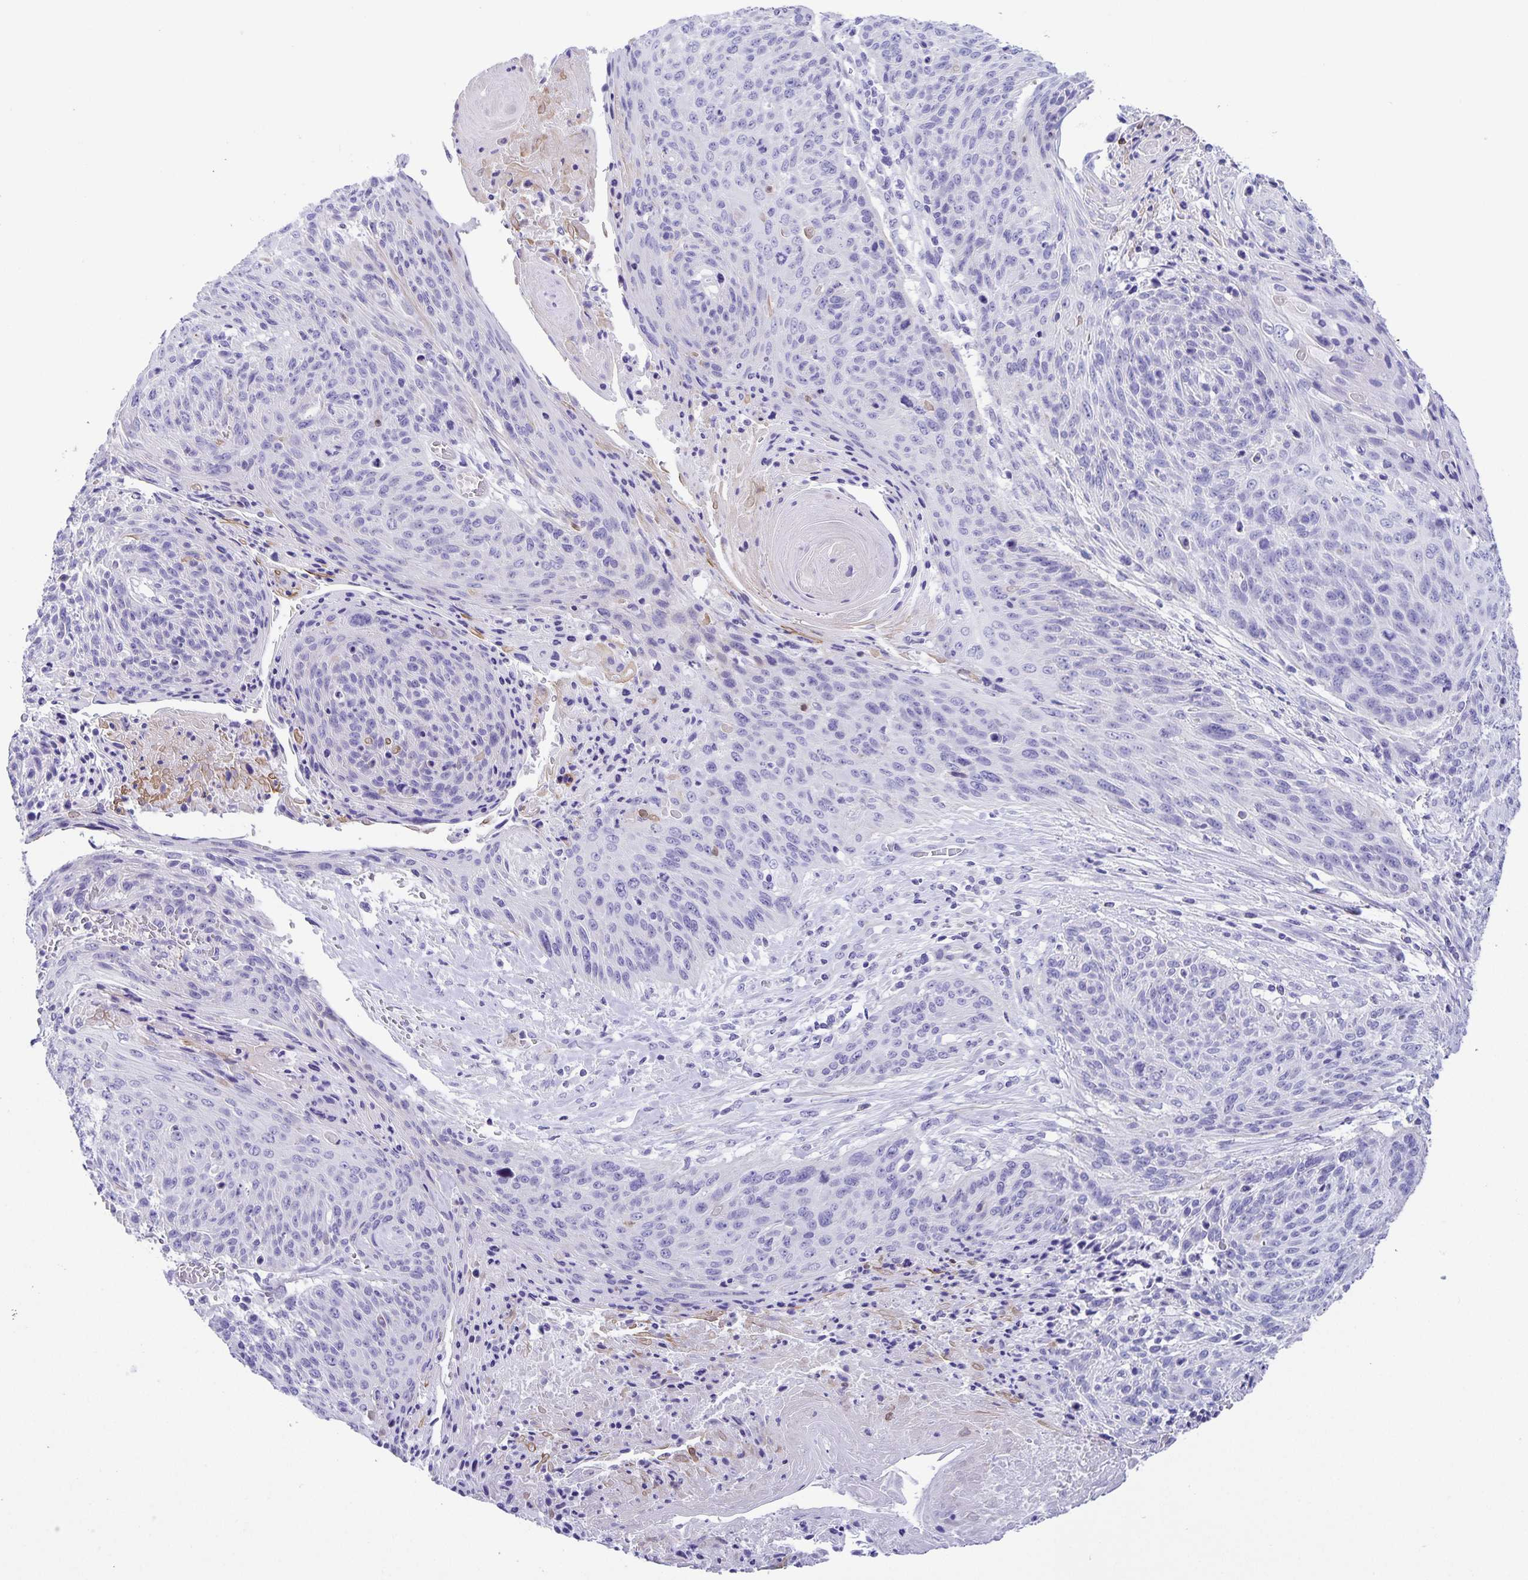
{"staining": {"intensity": "negative", "quantity": "none", "location": "none"}, "tissue": "cervical cancer", "cell_type": "Tumor cells", "image_type": "cancer", "snomed": [{"axis": "morphology", "description": "Squamous cell carcinoma, NOS"}, {"axis": "topography", "description": "Cervix"}], "caption": "Tumor cells show no significant expression in cervical cancer (squamous cell carcinoma). The staining is performed using DAB (3,3'-diaminobenzidine) brown chromogen with nuclei counter-stained in using hematoxylin.", "gene": "UBQLN3", "patient": {"sex": "female", "age": 45}}